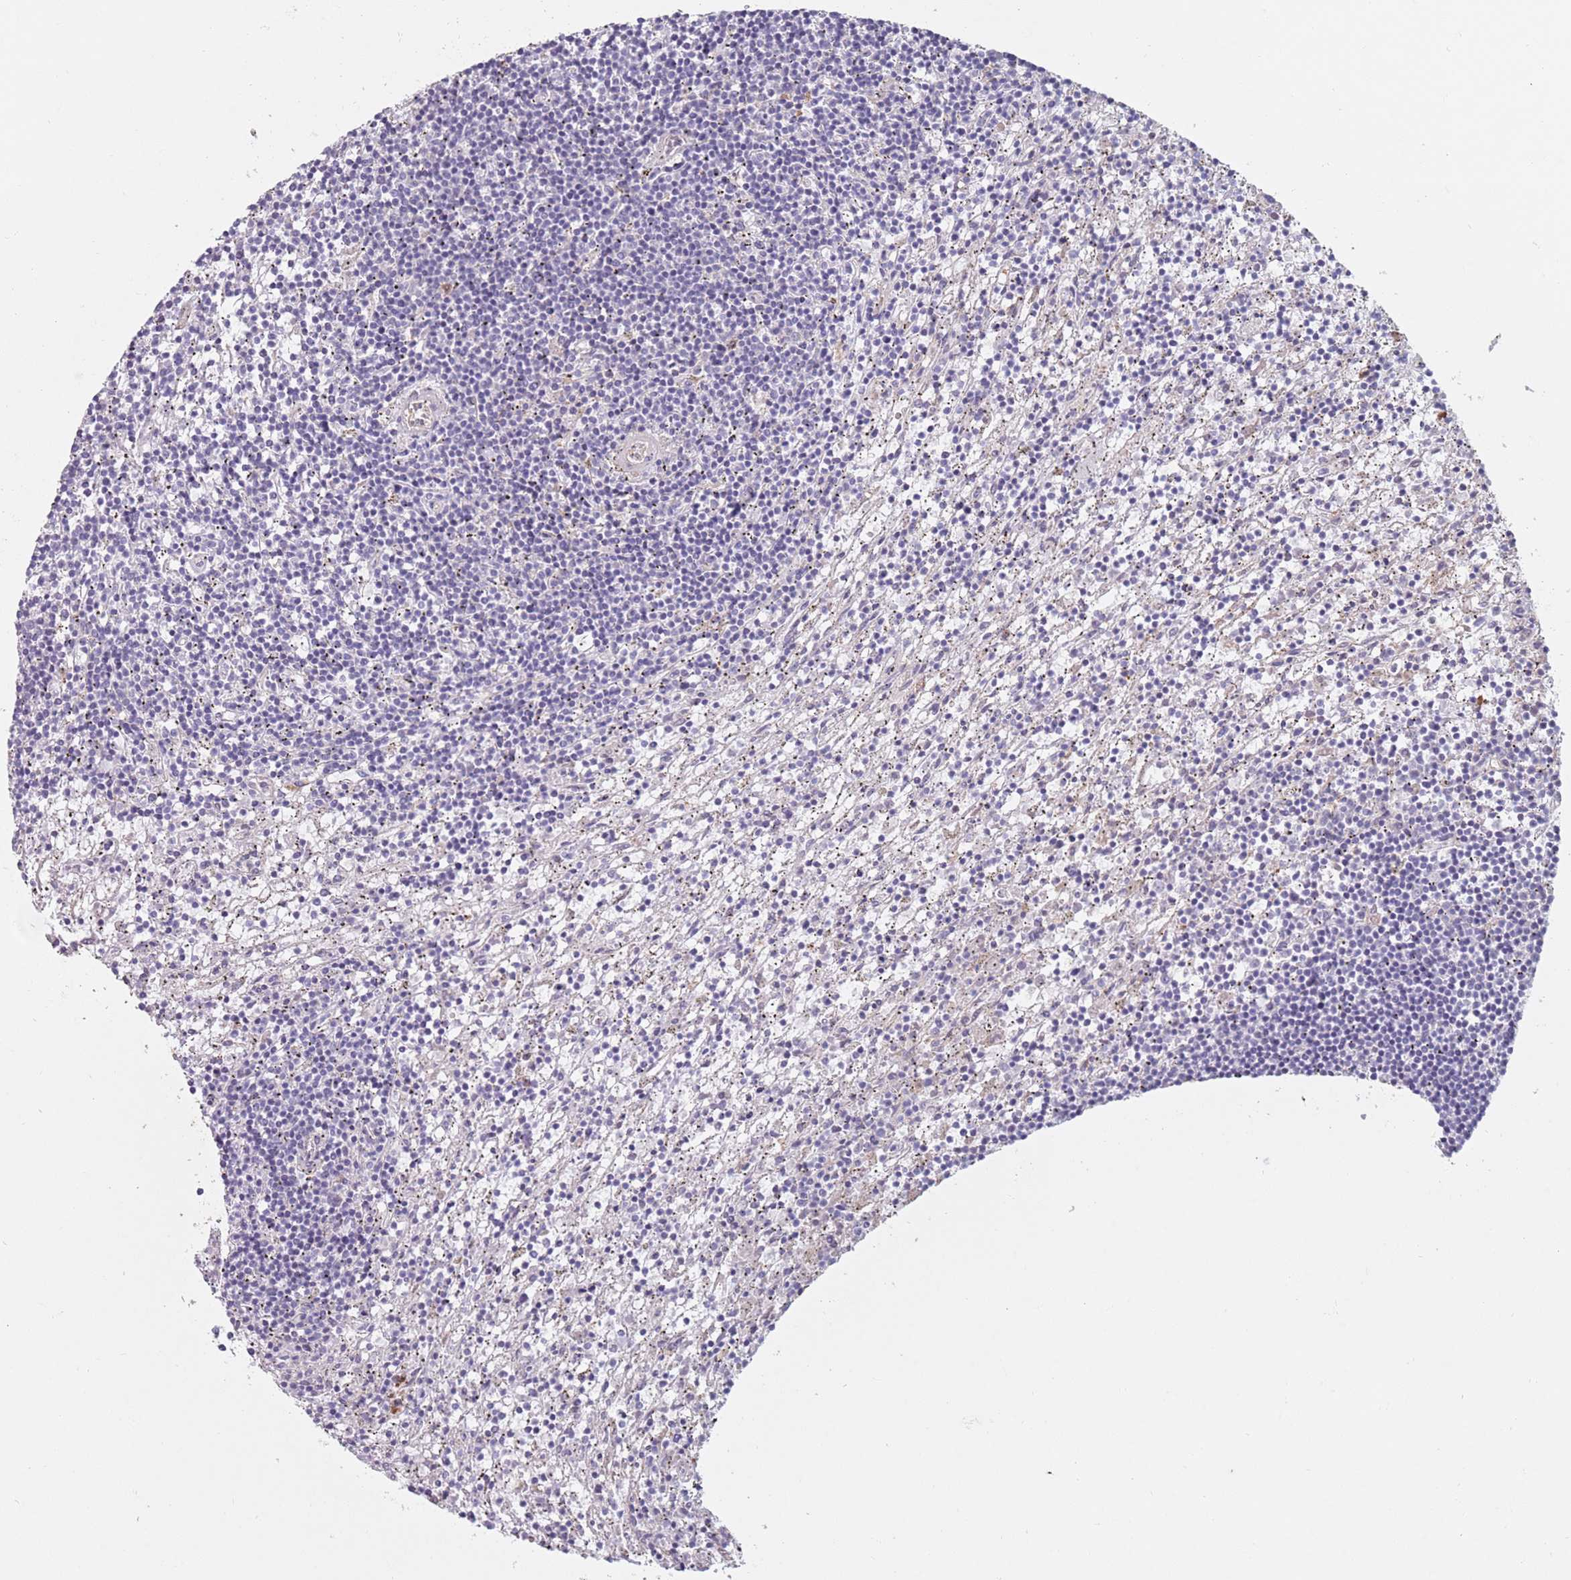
{"staining": {"intensity": "negative", "quantity": "none", "location": "none"}, "tissue": "lymphoma", "cell_type": "Tumor cells", "image_type": "cancer", "snomed": [{"axis": "morphology", "description": "Malignant lymphoma, non-Hodgkin's type, Low grade"}, {"axis": "topography", "description": "Spleen"}], "caption": "Tumor cells are negative for protein expression in human lymphoma.", "gene": "DXO", "patient": {"sex": "male", "age": 76}}